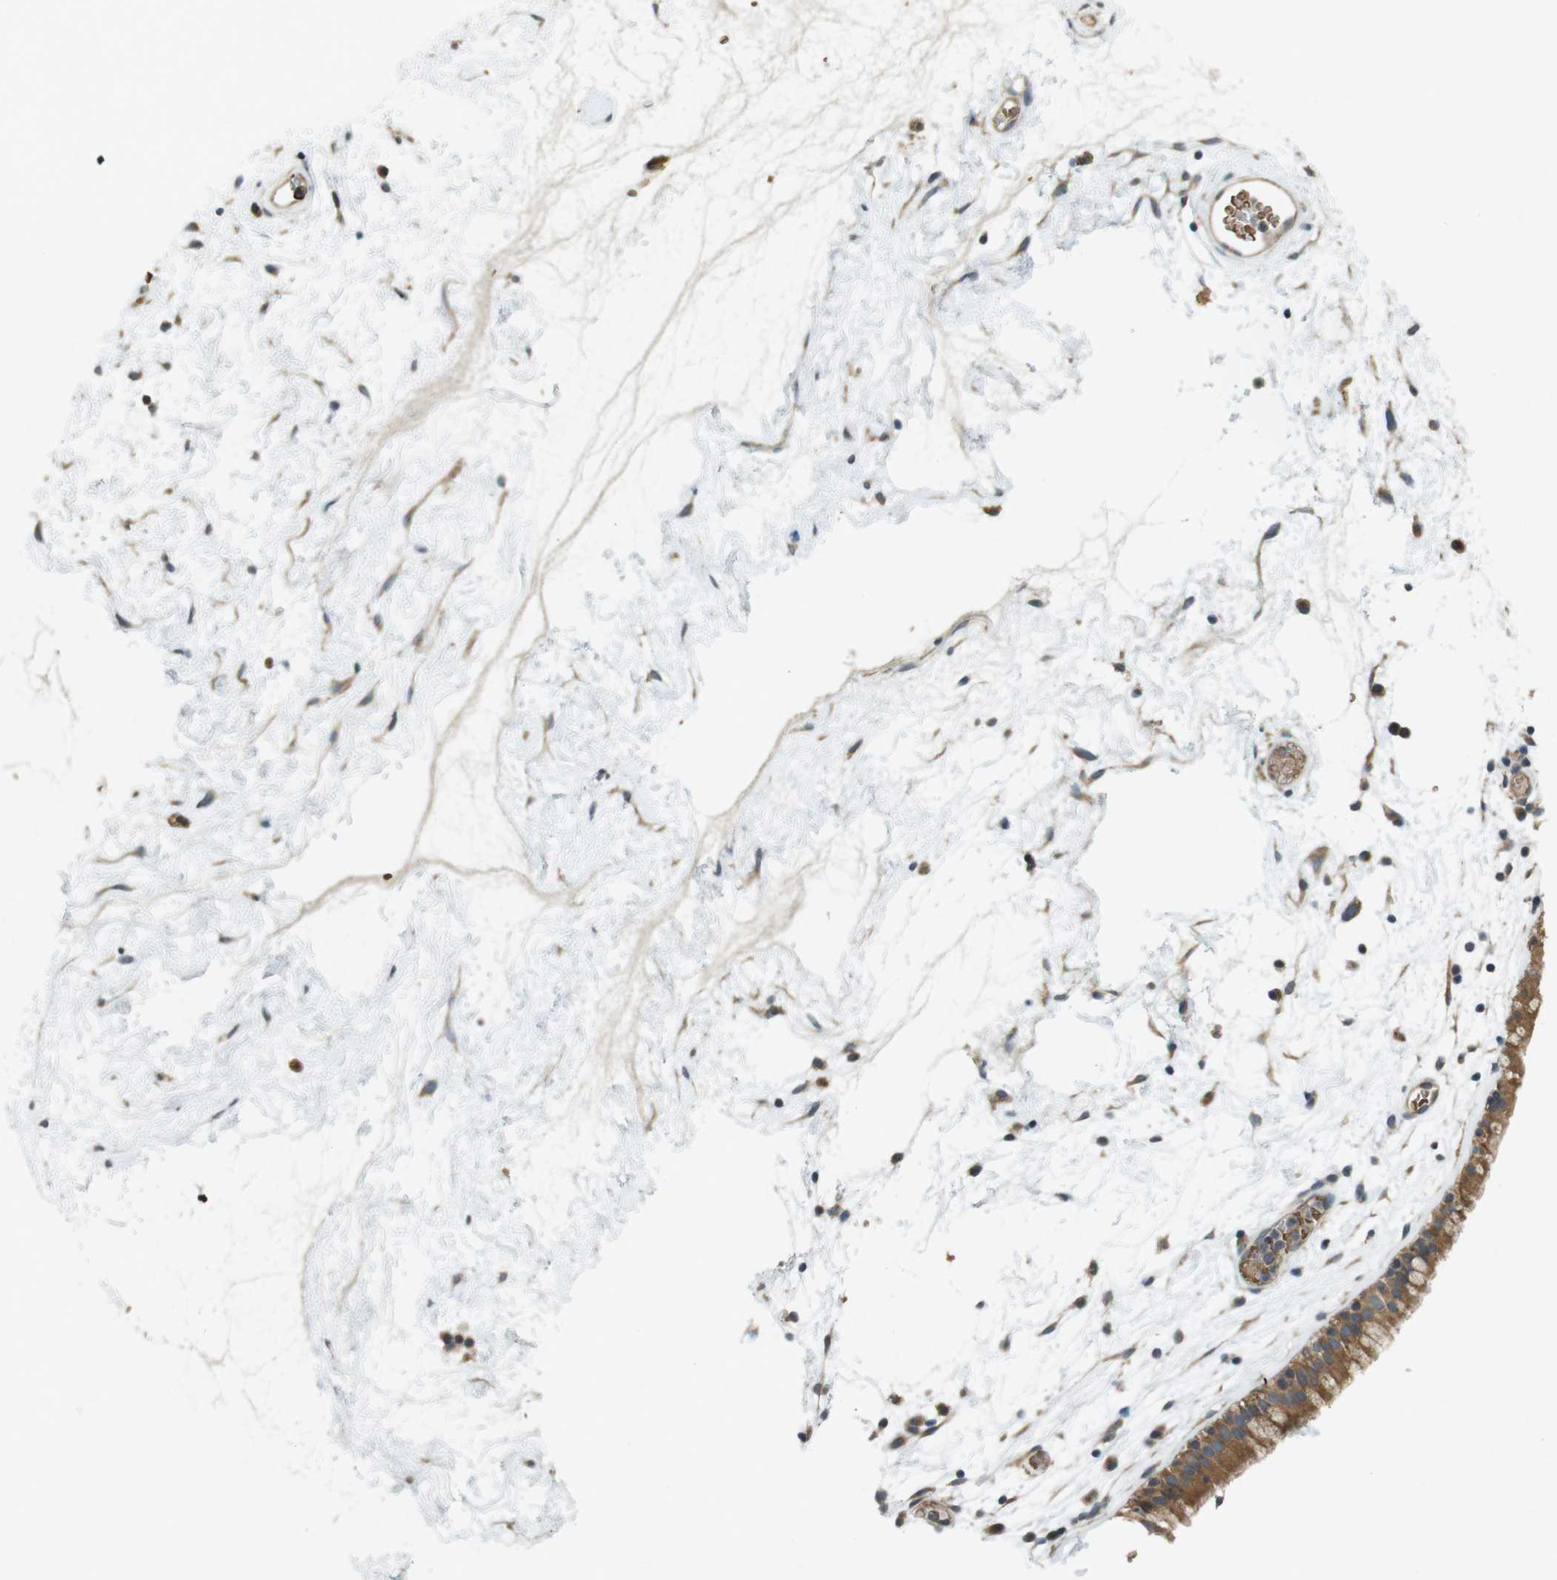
{"staining": {"intensity": "moderate", "quantity": ">75%", "location": "cytoplasmic/membranous"}, "tissue": "nasopharynx", "cell_type": "Respiratory epithelial cells", "image_type": "normal", "snomed": [{"axis": "morphology", "description": "Normal tissue, NOS"}, {"axis": "morphology", "description": "Inflammation, NOS"}, {"axis": "topography", "description": "Nasopharynx"}], "caption": "The histopathology image exhibits staining of normal nasopharynx, revealing moderate cytoplasmic/membranous protein expression (brown color) within respiratory epithelial cells. Nuclei are stained in blue.", "gene": "CLTC", "patient": {"sex": "male", "age": 48}}